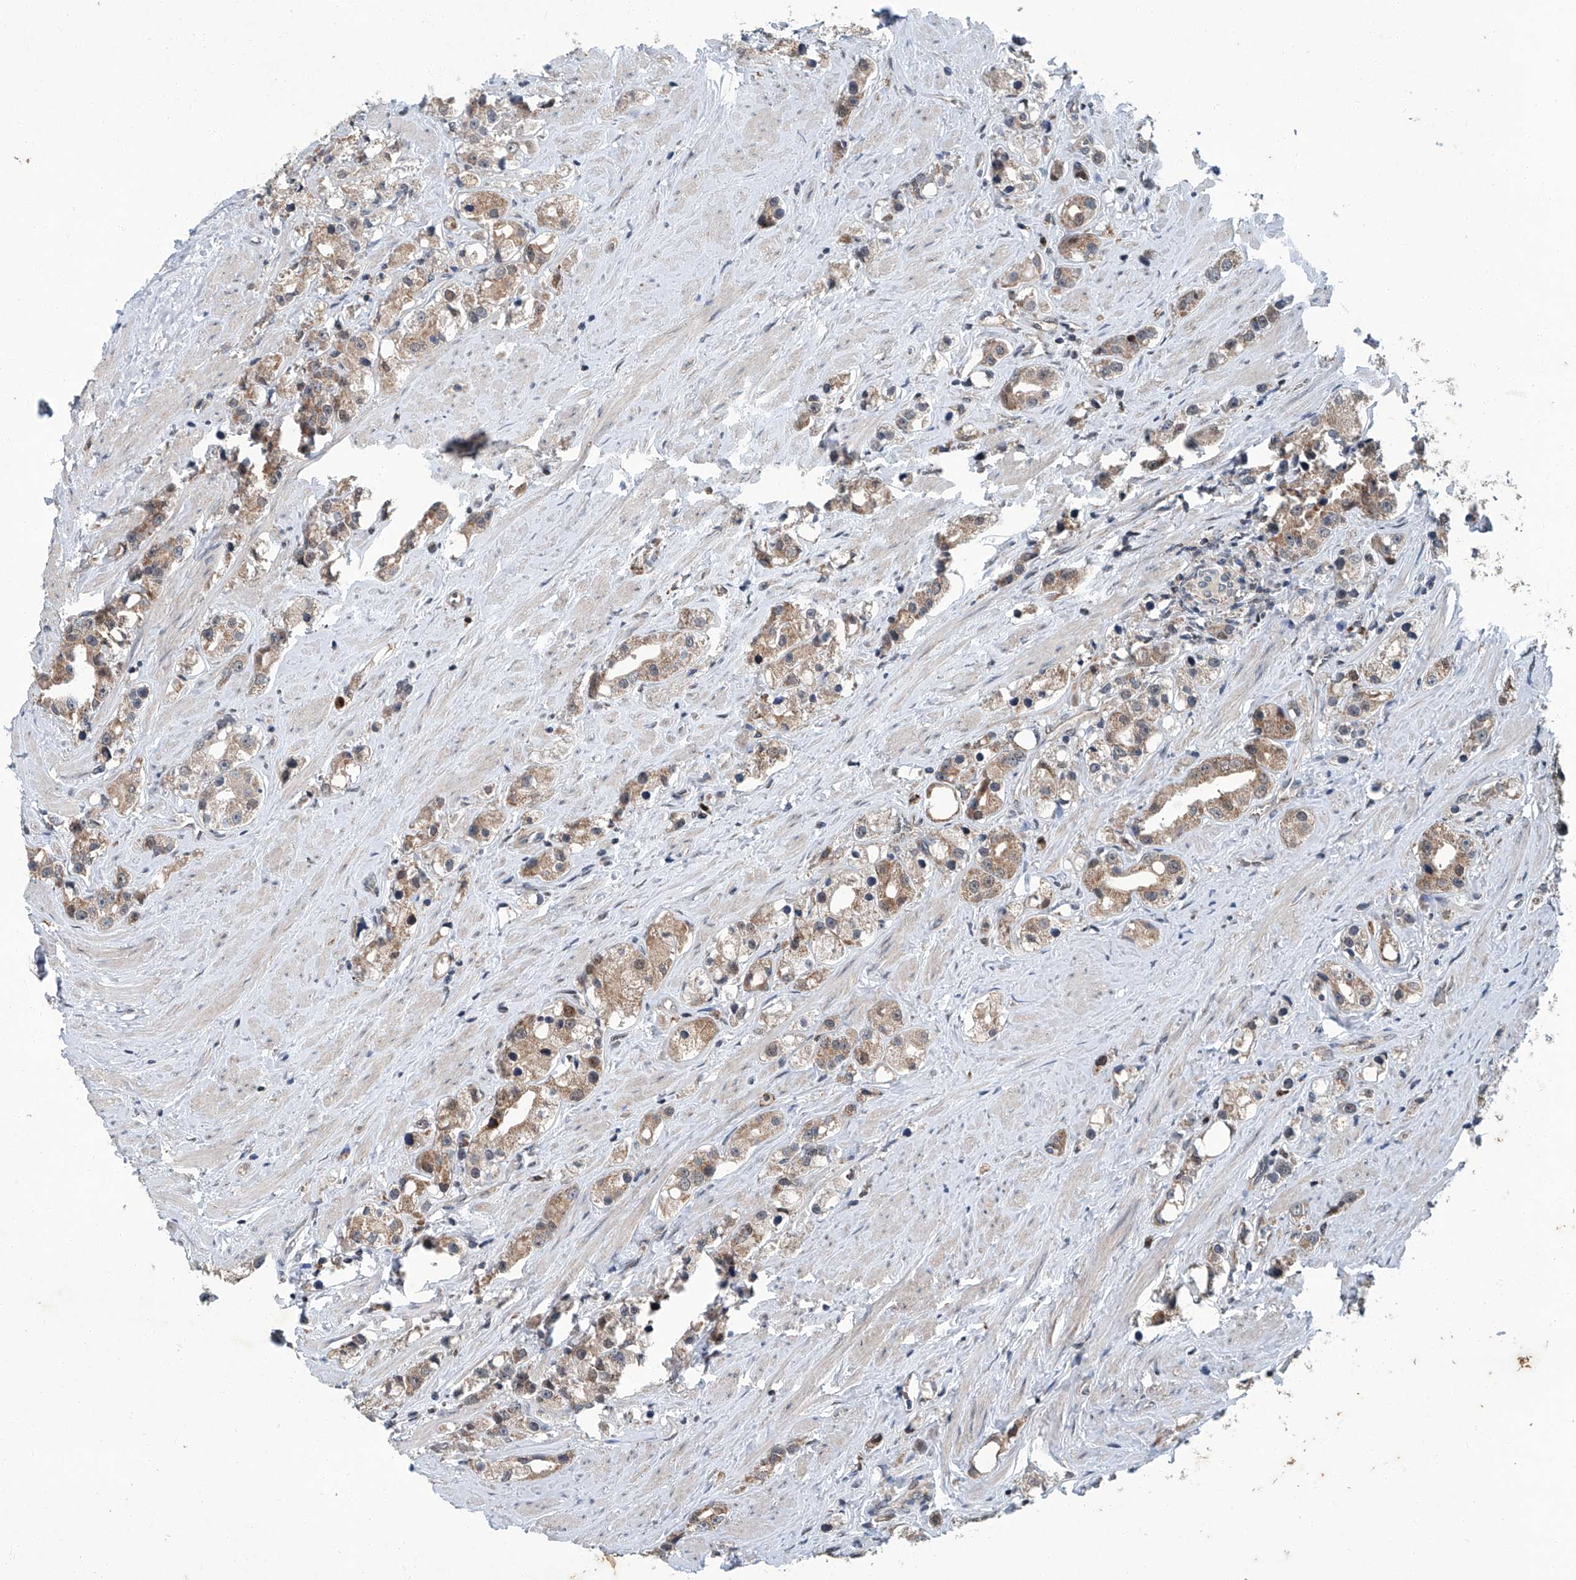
{"staining": {"intensity": "moderate", "quantity": ">75%", "location": "cytoplasmic/membranous"}, "tissue": "prostate cancer", "cell_type": "Tumor cells", "image_type": "cancer", "snomed": [{"axis": "morphology", "description": "Adenocarcinoma, NOS"}, {"axis": "topography", "description": "Prostate"}], "caption": "Immunohistochemical staining of human prostate cancer (adenocarcinoma) reveals moderate cytoplasmic/membranous protein expression in approximately >75% of tumor cells. Using DAB (brown) and hematoxylin (blue) stains, captured at high magnification using brightfield microscopy.", "gene": "CLK1", "patient": {"sex": "male", "age": 79}}